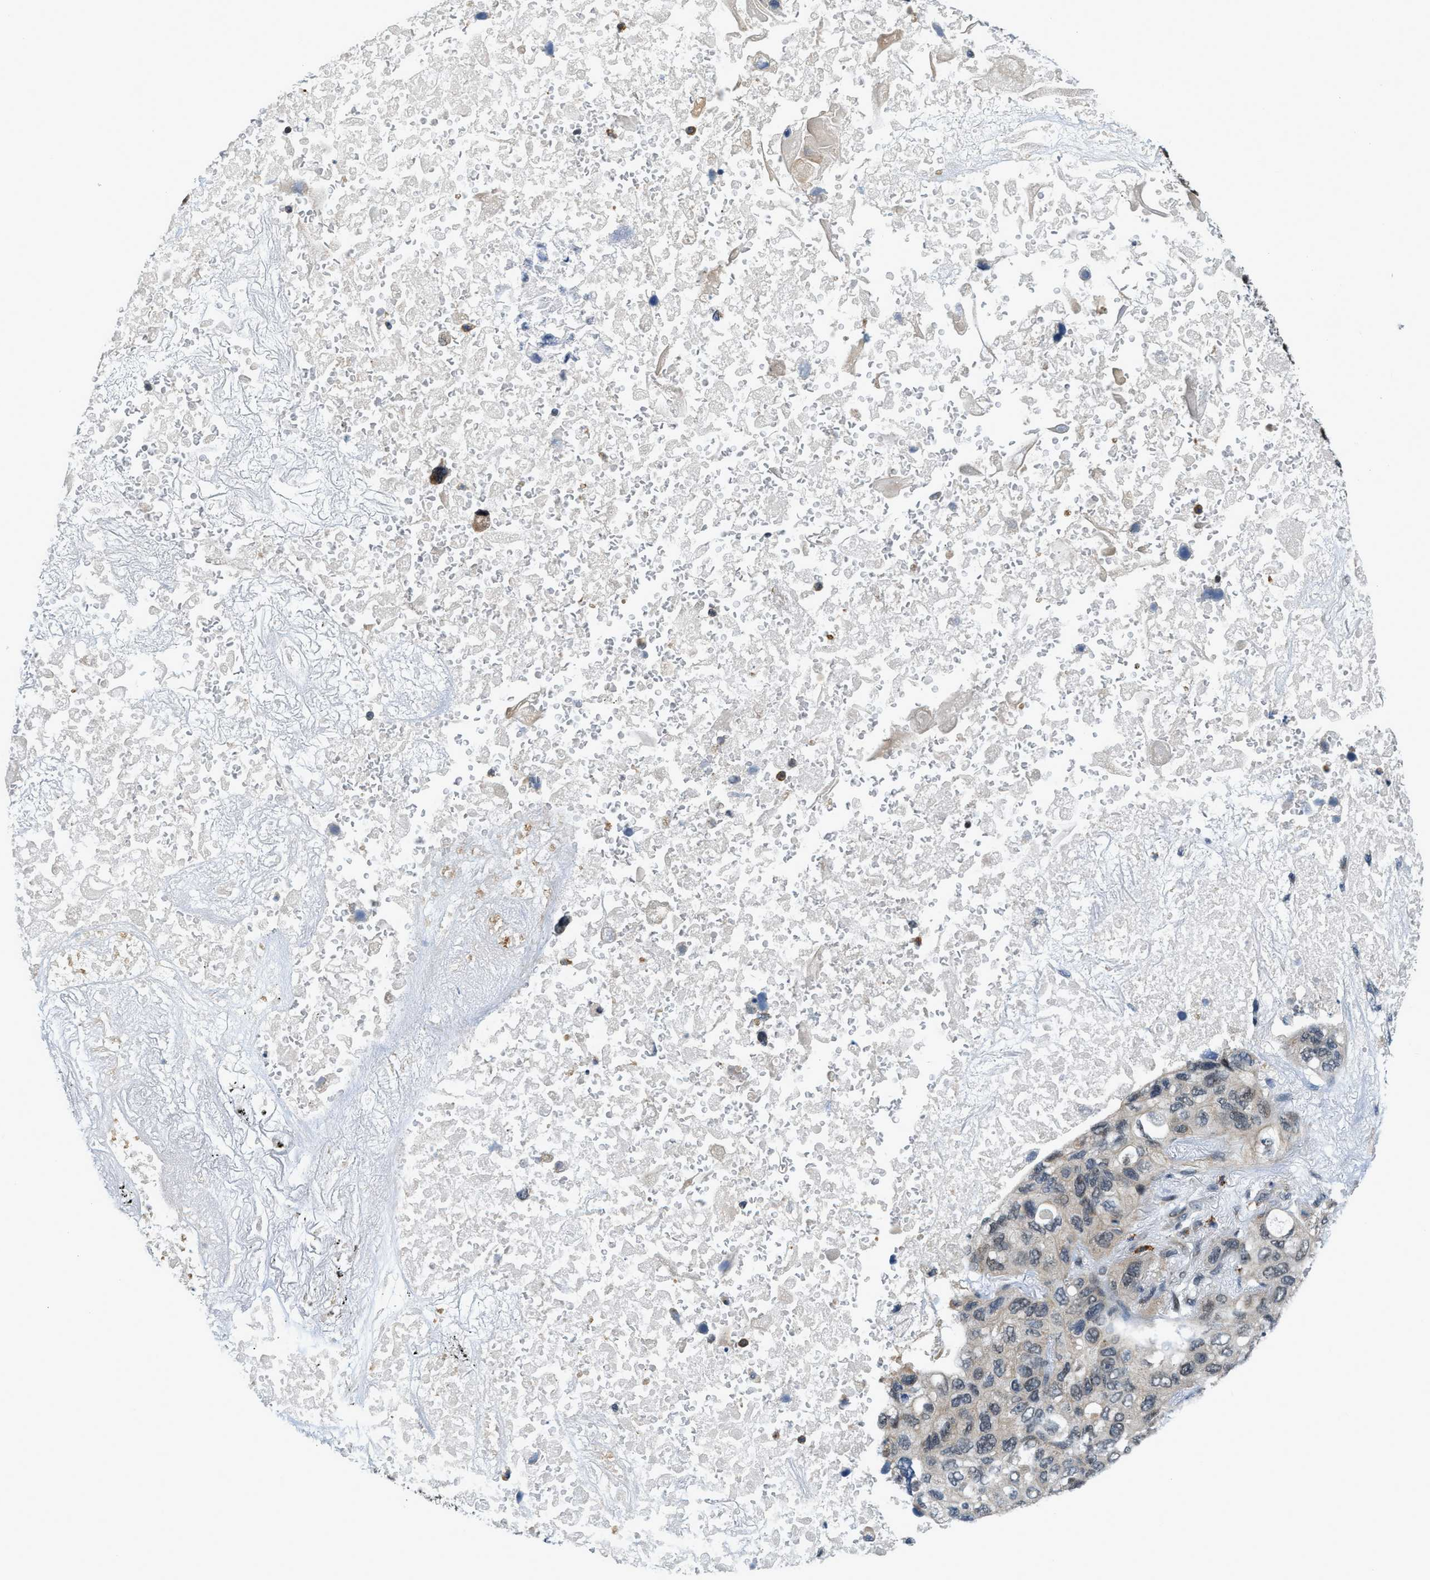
{"staining": {"intensity": "moderate", "quantity": "<25%", "location": "cytoplasmic/membranous,nuclear"}, "tissue": "lung cancer", "cell_type": "Tumor cells", "image_type": "cancer", "snomed": [{"axis": "morphology", "description": "Squamous cell carcinoma, NOS"}, {"axis": "topography", "description": "Lung"}], "caption": "Approximately <25% of tumor cells in human lung cancer (squamous cell carcinoma) exhibit moderate cytoplasmic/membranous and nuclear protein expression as visualized by brown immunohistochemical staining.", "gene": "KMT2A", "patient": {"sex": "female", "age": 73}}